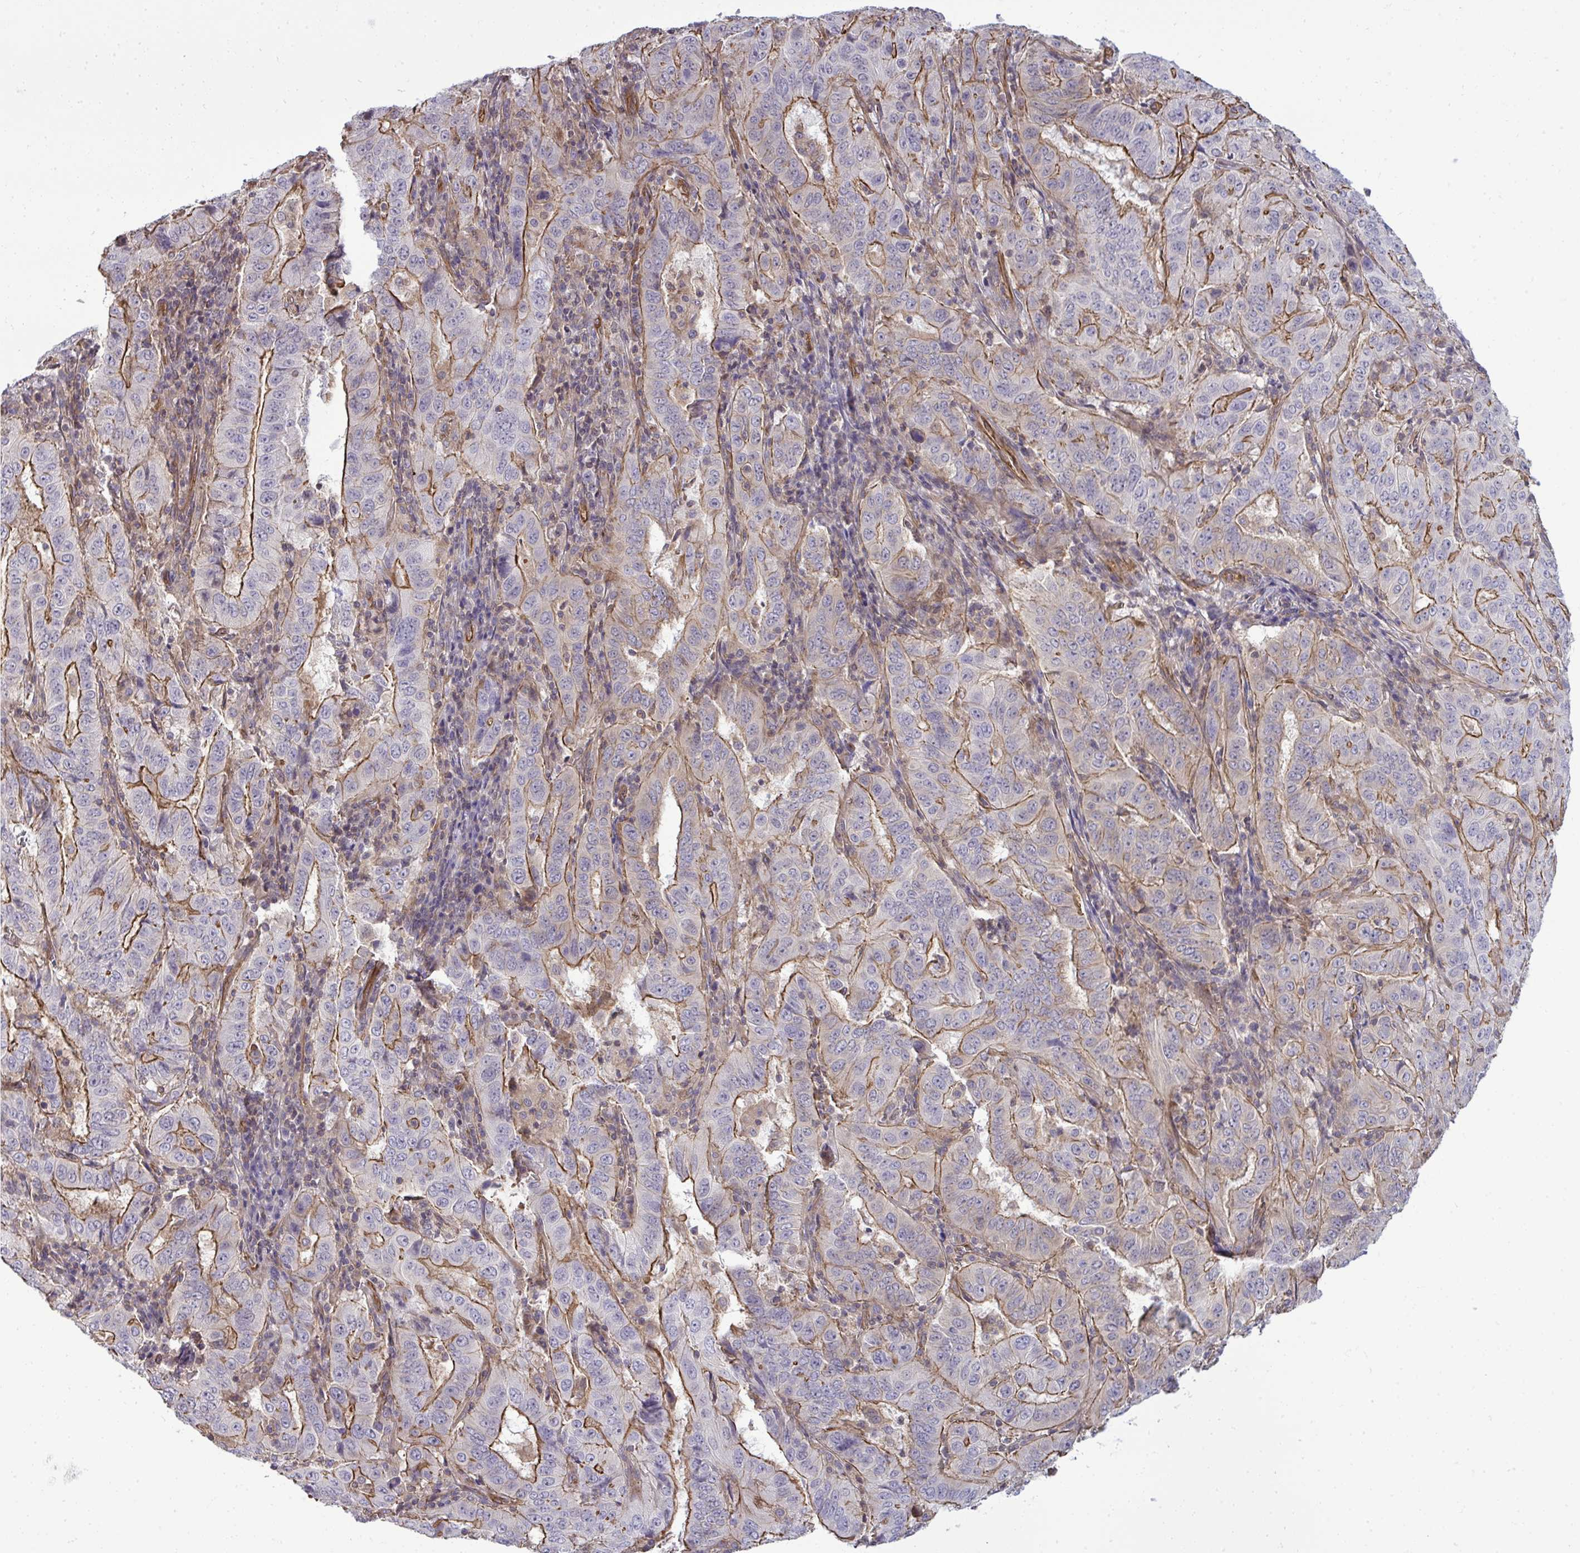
{"staining": {"intensity": "moderate", "quantity": "25%-75%", "location": "cytoplasmic/membranous"}, "tissue": "pancreatic cancer", "cell_type": "Tumor cells", "image_type": "cancer", "snomed": [{"axis": "morphology", "description": "Adenocarcinoma, NOS"}, {"axis": "topography", "description": "Pancreas"}], "caption": "A brown stain labels moderate cytoplasmic/membranous expression of a protein in pancreatic cancer (adenocarcinoma) tumor cells. The staining was performed using DAB (3,3'-diaminobenzidine), with brown indicating positive protein expression. Nuclei are stained blue with hematoxylin.", "gene": "FUT10", "patient": {"sex": "male", "age": 63}}